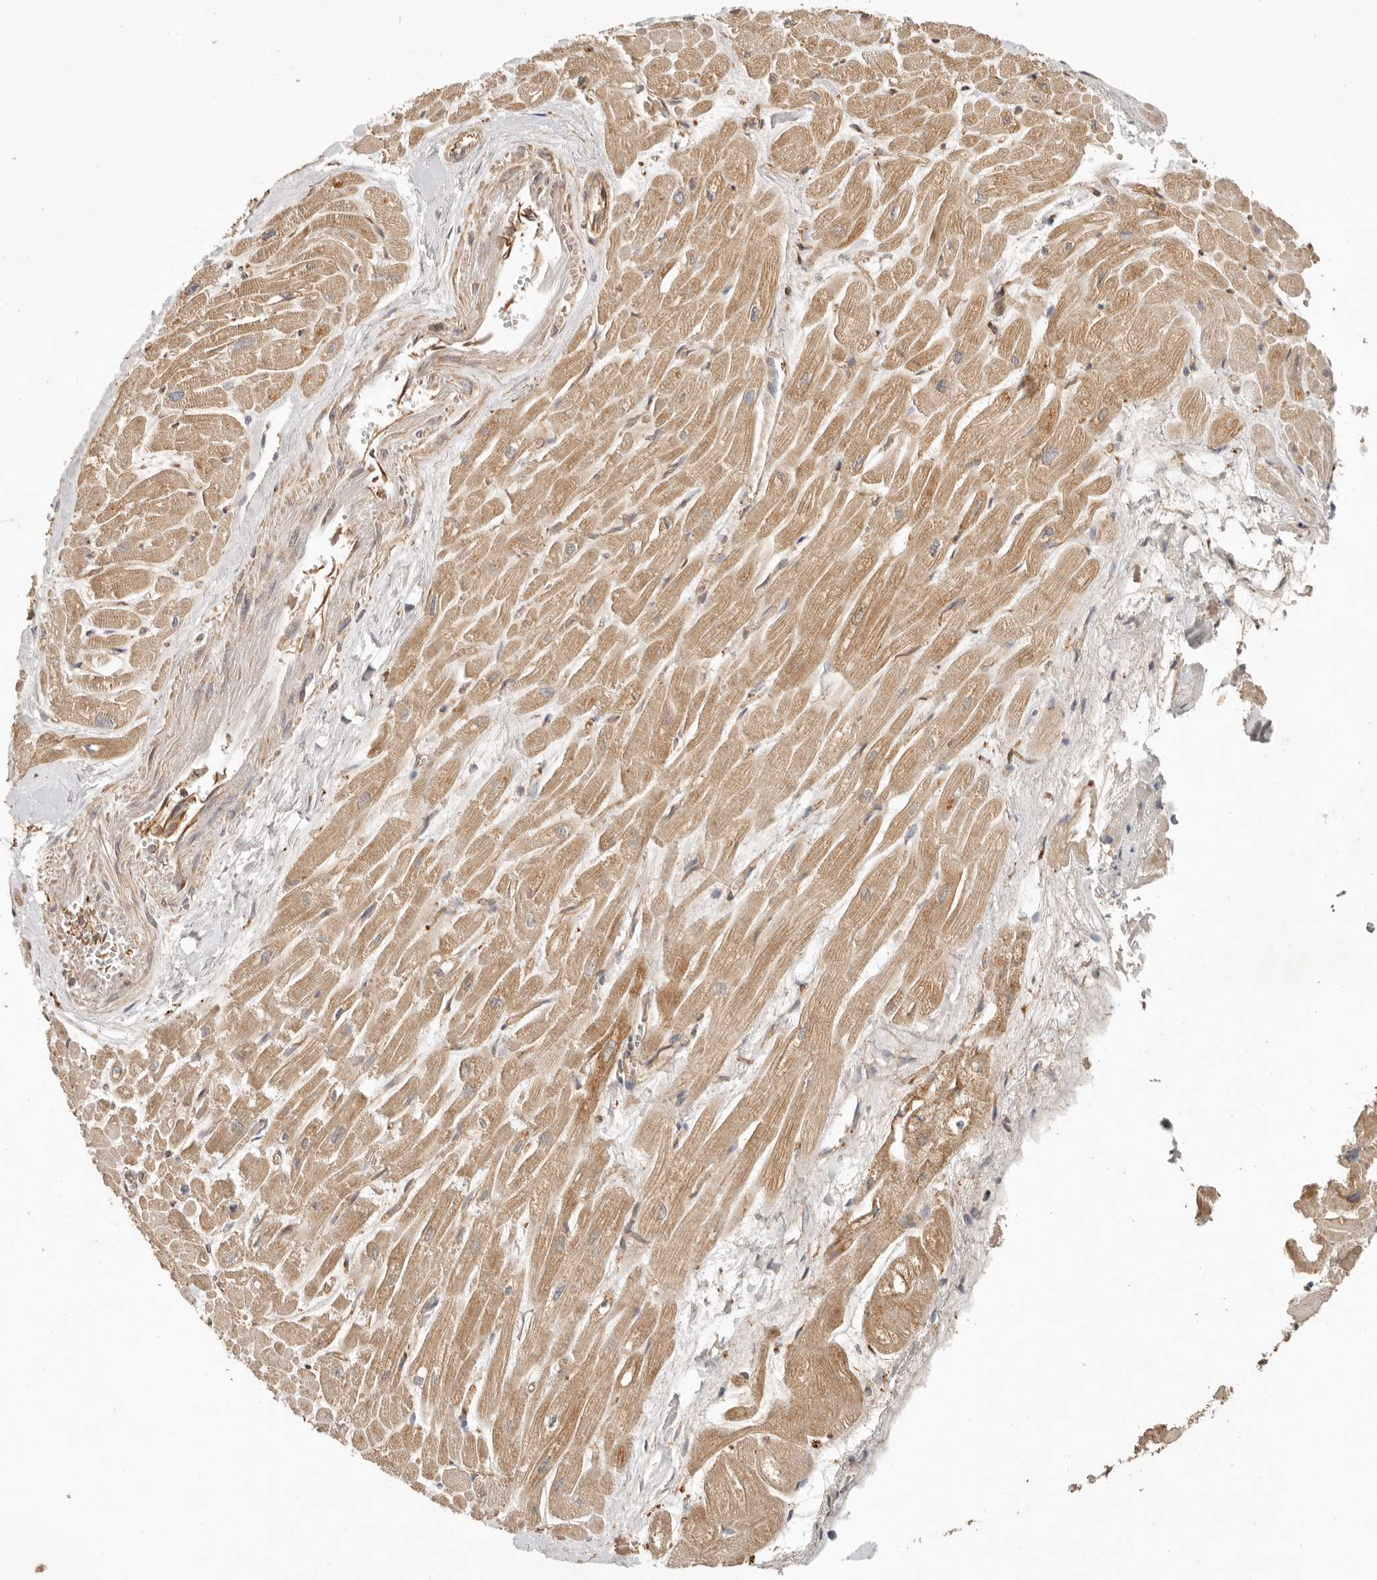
{"staining": {"intensity": "moderate", "quantity": ">75%", "location": "cytoplasmic/membranous"}, "tissue": "heart muscle", "cell_type": "Cardiomyocytes", "image_type": "normal", "snomed": [{"axis": "morphology", "description": "Normal tissue, NOS"}, {"axis": "topography", "description": "Heart"}], "caption": "Cardiomyocytes demonstrate medium levels of moderate cytoplasmic/membranous expression in approximately >75% of cells in unremarkable human heart muscle.", "gene": "ARHGEF10L", "patient": {"sex": "male", "age": 54}}